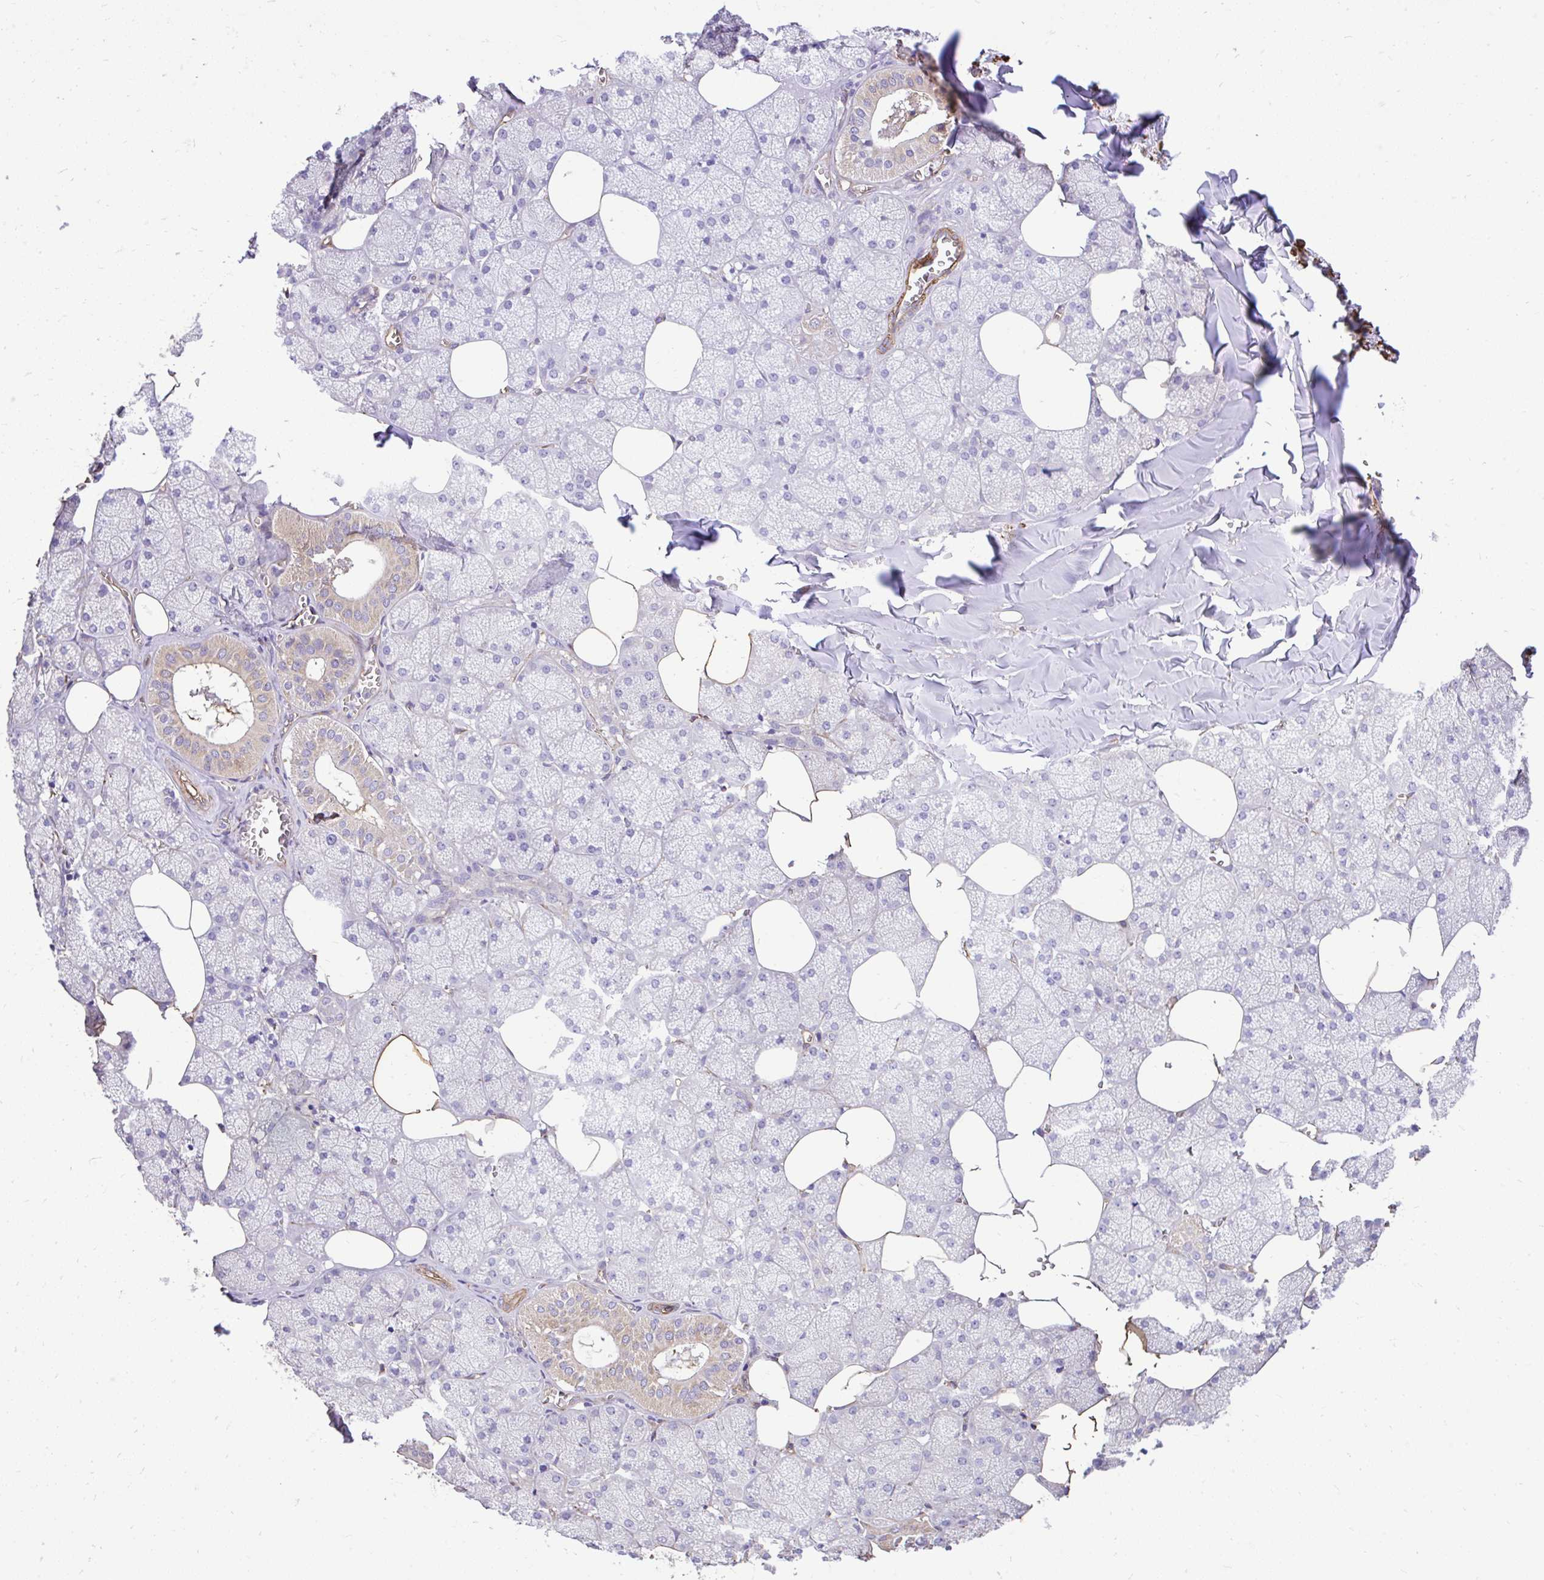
{"staining": {"intensity": "moderate", "quantity": "<25%", "location": "cytoplasmic/membranous"}, "tissue": "salivary gland", "cell_type": "Glandular cells", "image_type": "normal", "snomed": [{"axis": "morphology", "description": "Normal tissue, NOS"}, {"axis": "topography", "description": "Salivary gland"}, {"axis": "topography", "description": "Peripheral nerve tissue"}], "caption": "A brown stain highlights moderate cytoplasmic/membranous staining of a protein in glandular cells of unremarkable salivary gland.", "gene": "PTPRK", "patient": {"sex": "male", "age": 38}}